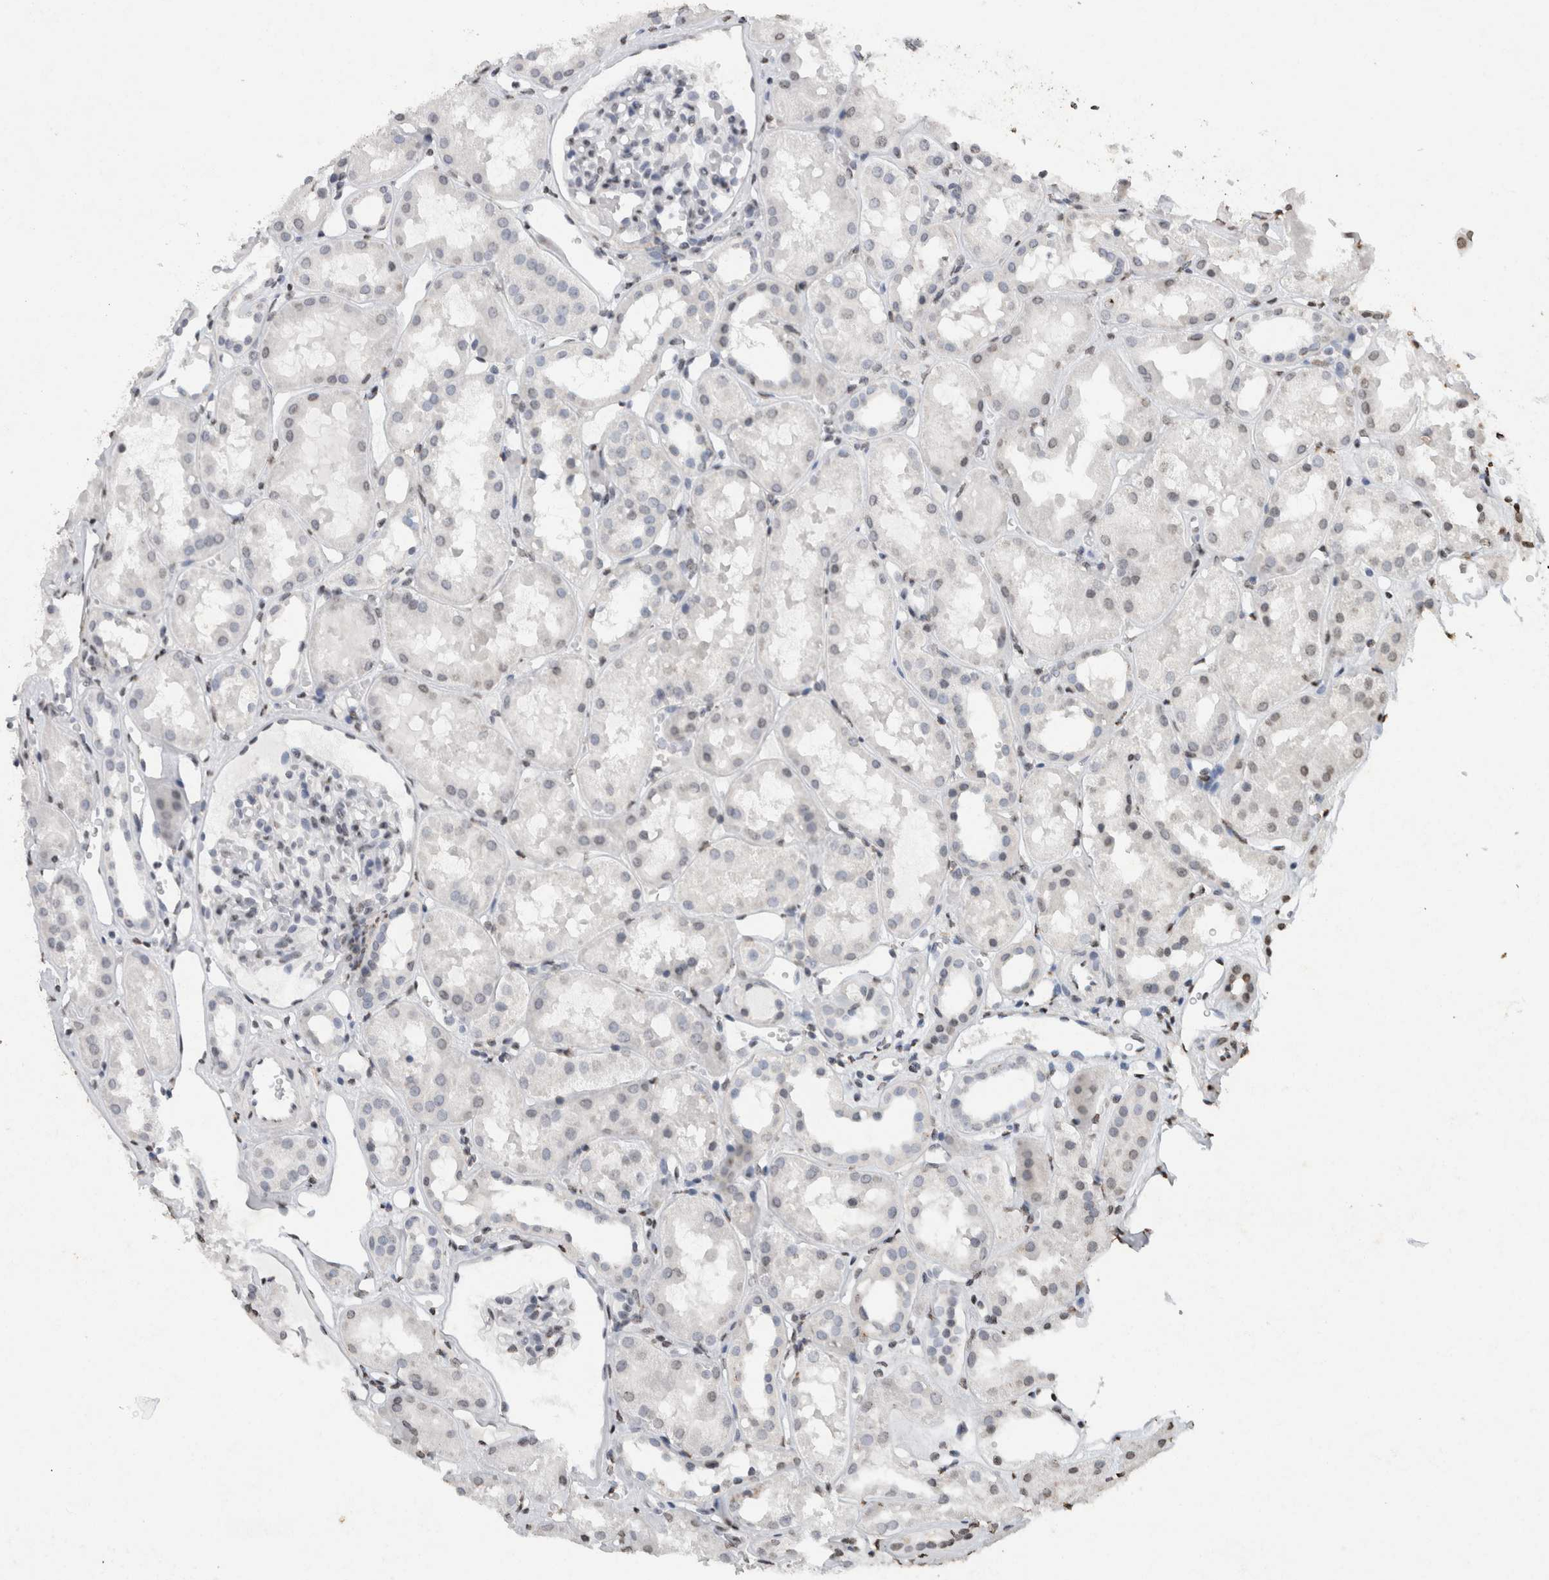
{"staining": {"intensity": "negative", "quantity": "none", "location": "none"}, "tissue": "kidney", "cell_type": "Cells in glomeruli", "image_type": "normal", "snomed": [{"axis": "morphology", "description": "Normal tissue, NOS"}, {"axis": "topography", "description": "Kidney"}], "caption": "Immunohistochemistry micrograph of normal kidney: kidney stained with DAB demonstrates no significant protein positivity in cells in glomeruli. Nuclei are stained in blue.", "gene": "CNTN1", "patient": {"sex": "male", "age": 16}}